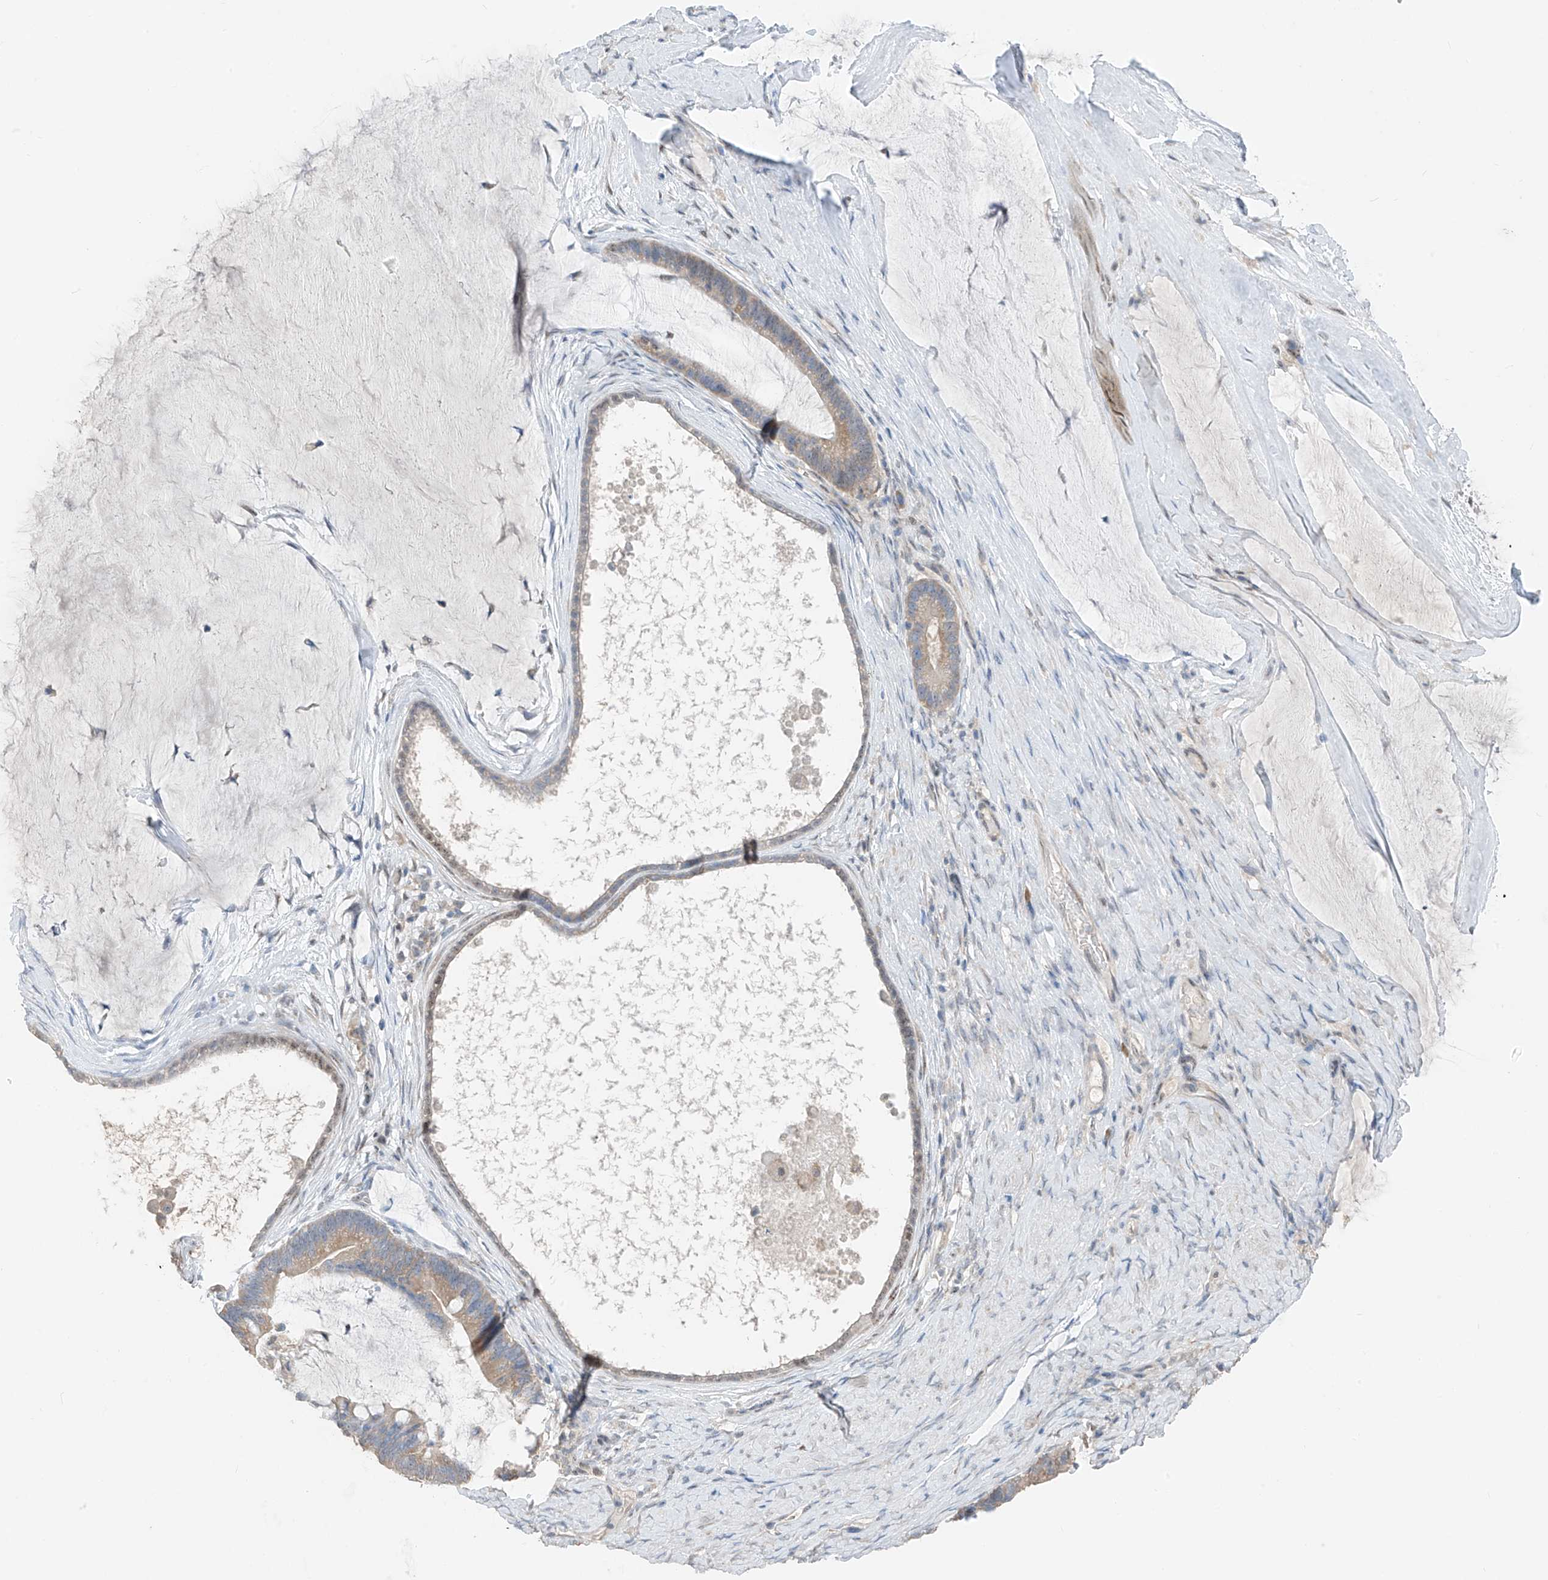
{"staining": {"intensity": "weak", "quantity": "25%-75%", "location": "cytoplasmic/membranous"}, "tissue": "ovarian cancer", "cell_type": "Tumor cells", "image_type": "cancer", "snomed": [{"axis": "morphology", "description": "Cystadenocarcinoma, mucinous, NOS"}, {"axis": "topography", "description": "Ovary"}], "caption": "IHC (DAB (3,3'-diaminobenzidine)) staining of mucinous cystadenocarcinoma (ovarian) exhibits weak cytoplasmic/membranous protein staining in about 25%-75% of tumor cells. The staining is performed using DAB (3,3'-diaminobenzidine) brown chromogen to label protein expression. The nuclei are counter-stained blue using hematoxylin.", "gene": "RPL4", "patient": {"sex": "female", "age": 61}}